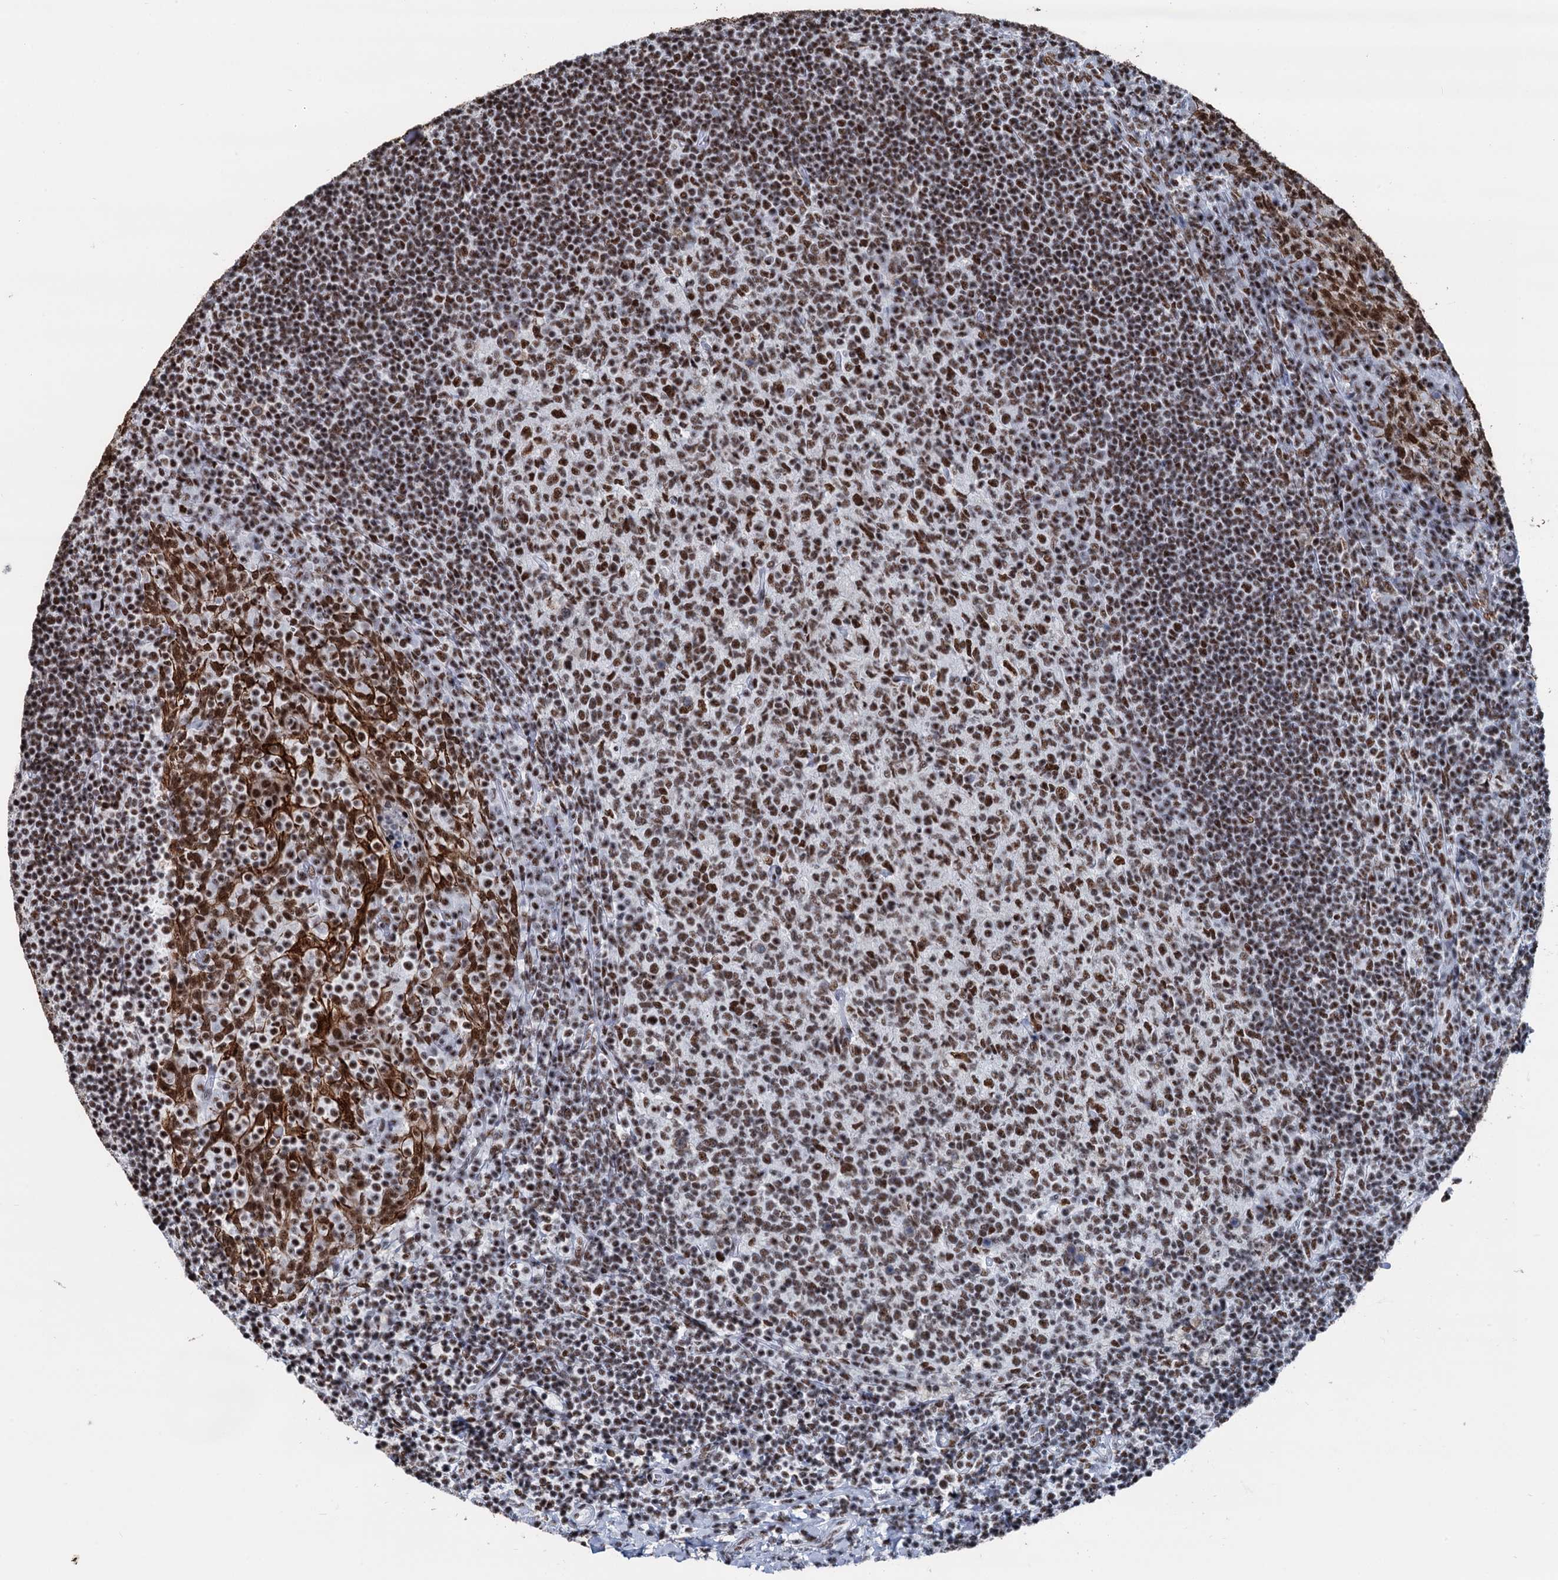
{"staining": {"intensity": "moderate", "quantity": ">75%", "location": "nuclear"}, "tissue": "tonsil", "cell_type": "Germinal center cells", "image_type": "normal", "snomed": [{"axis": "morphology", "description": "Normal tissue, NOS"}, {"axis": "topography", "description": "Tonsil"}], "caption": "A brown stain shows moderate nuclear expression of a protein in germinal center cells of benign tonsil.", "gene": "DDX23", "patient": {"sex": "female", "age": 10}}